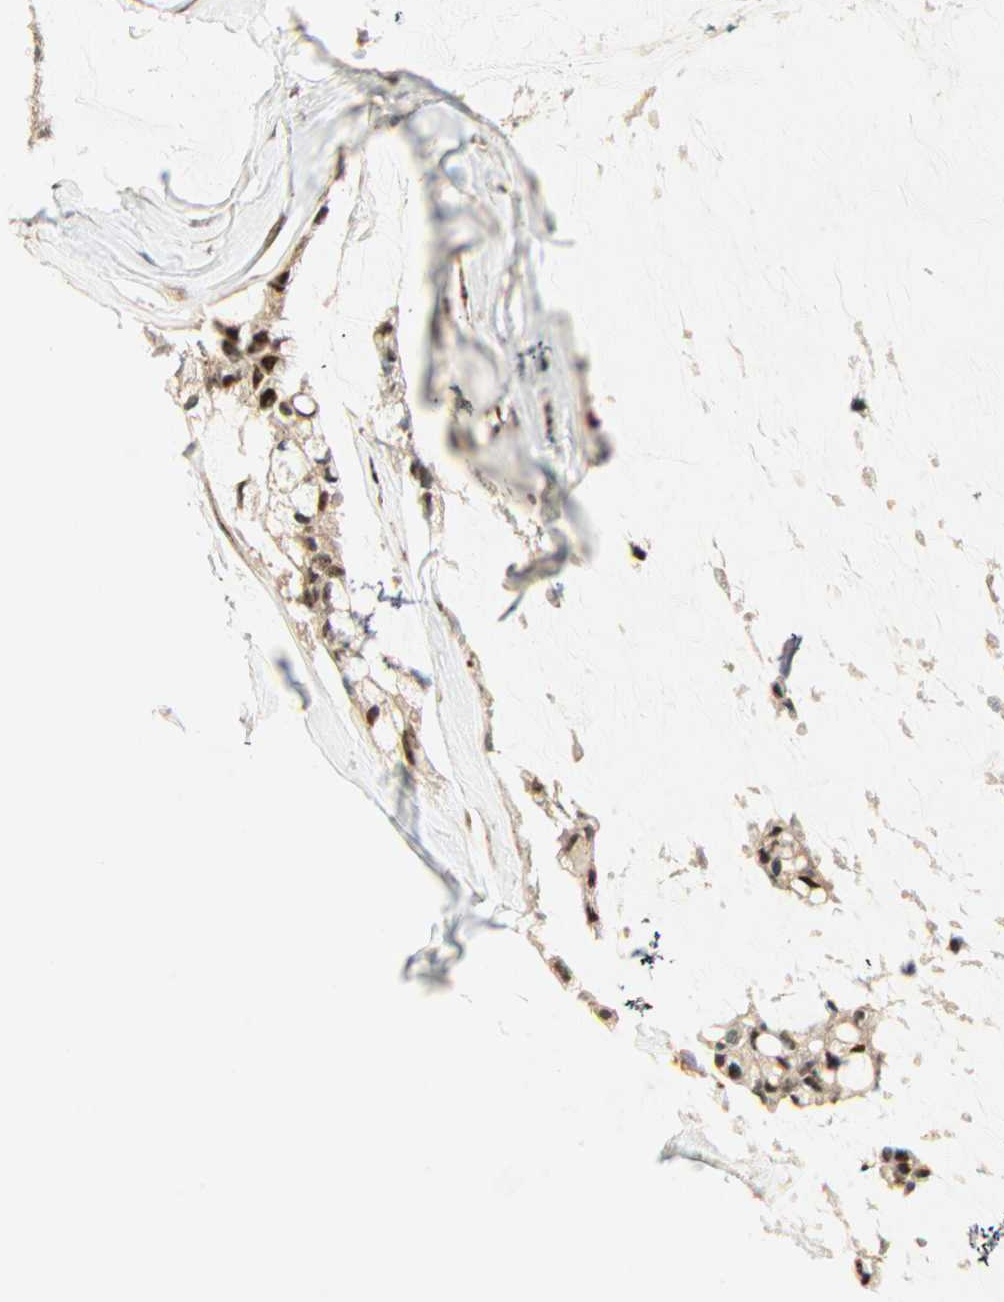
{"staining": {"intensity": "strong", "quantity": ">75%", "location": "cytoplasmic/membranous,nuclear"}, "tissue": "ovarian cancer", "cell_type": "Tumor cells", "image_type": "cancer", "snomed": [{"axis": "morphology", "description": "Cystadenocarcinoma, mucinous, NOS"}, {"axis": "topography", "description": "Ovary"}], "caption": "About >75% of tumor cells in human ovarian mucinous cystadenocarcinoma display strong cytoplasmic/membranous and nuclear protein expression as visualized by brown immunohistochemical staining.", "gene": "PNPLA6", "patient": {"sex": "female", "age": 39}}